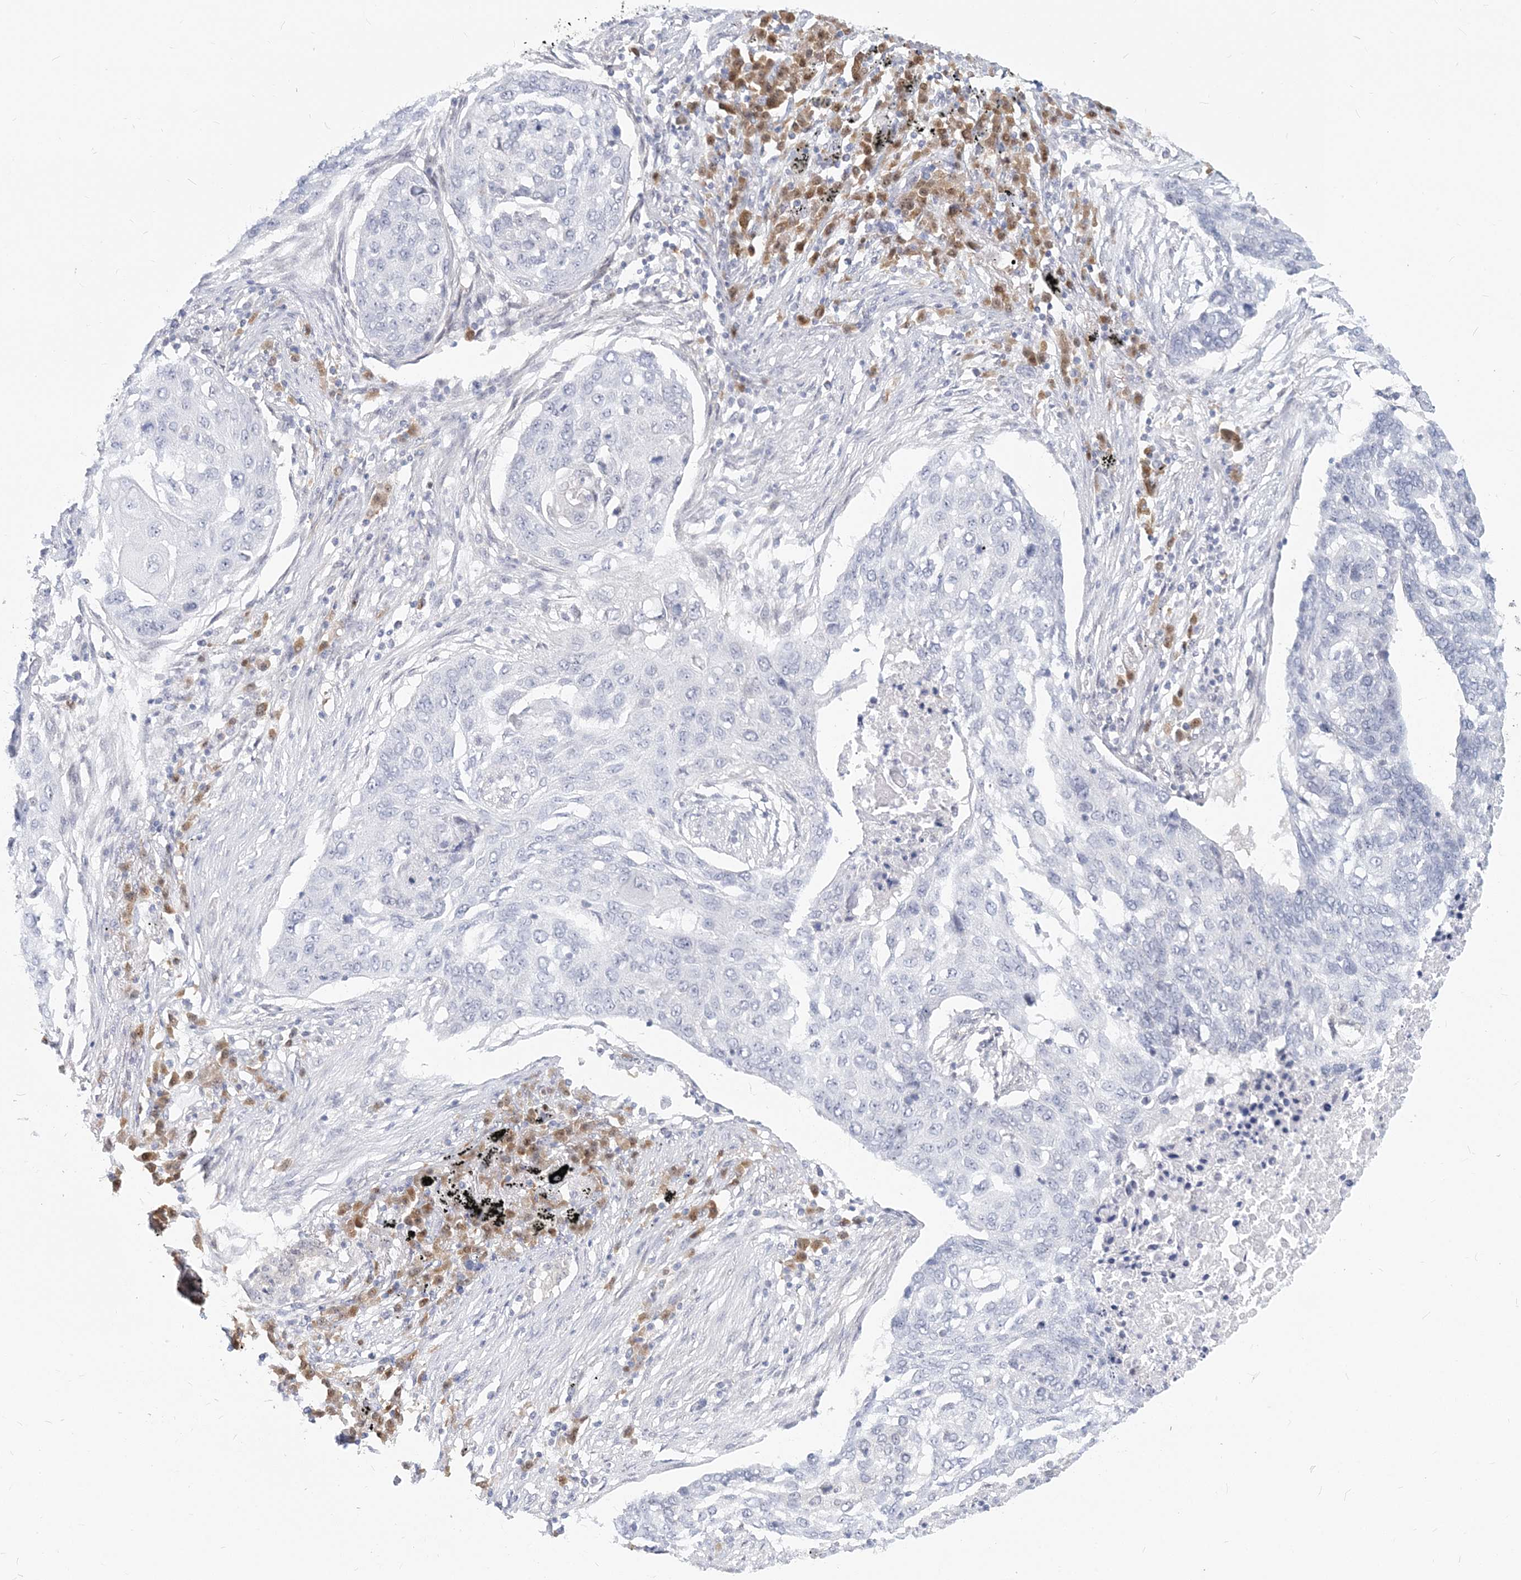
{"staining": {"intensity": "negative", "quantity": "none", "location": "none"}, "tissue": "lung cancer", "cell_type": "Tumor cells", "image_type": "cancer", "snomed": [{"axis": "morphology", "description": "Squamous cell carcinoma, NOS"}, {"axis": "topography", "description": "Lung"}], "caption": "A high-resolution photomicrograph shows immunohistochemistry (IHC) staining of lung cancer, which demonstrates no significant positivity in tumor cells. (Brightfield microscopy of DAB (3,3'-diaminobenzidine) immunohistochemistry (IHC) at high magnification).", "gene": "GMPPA", "patient": {"sex": "female", "age": 63}}